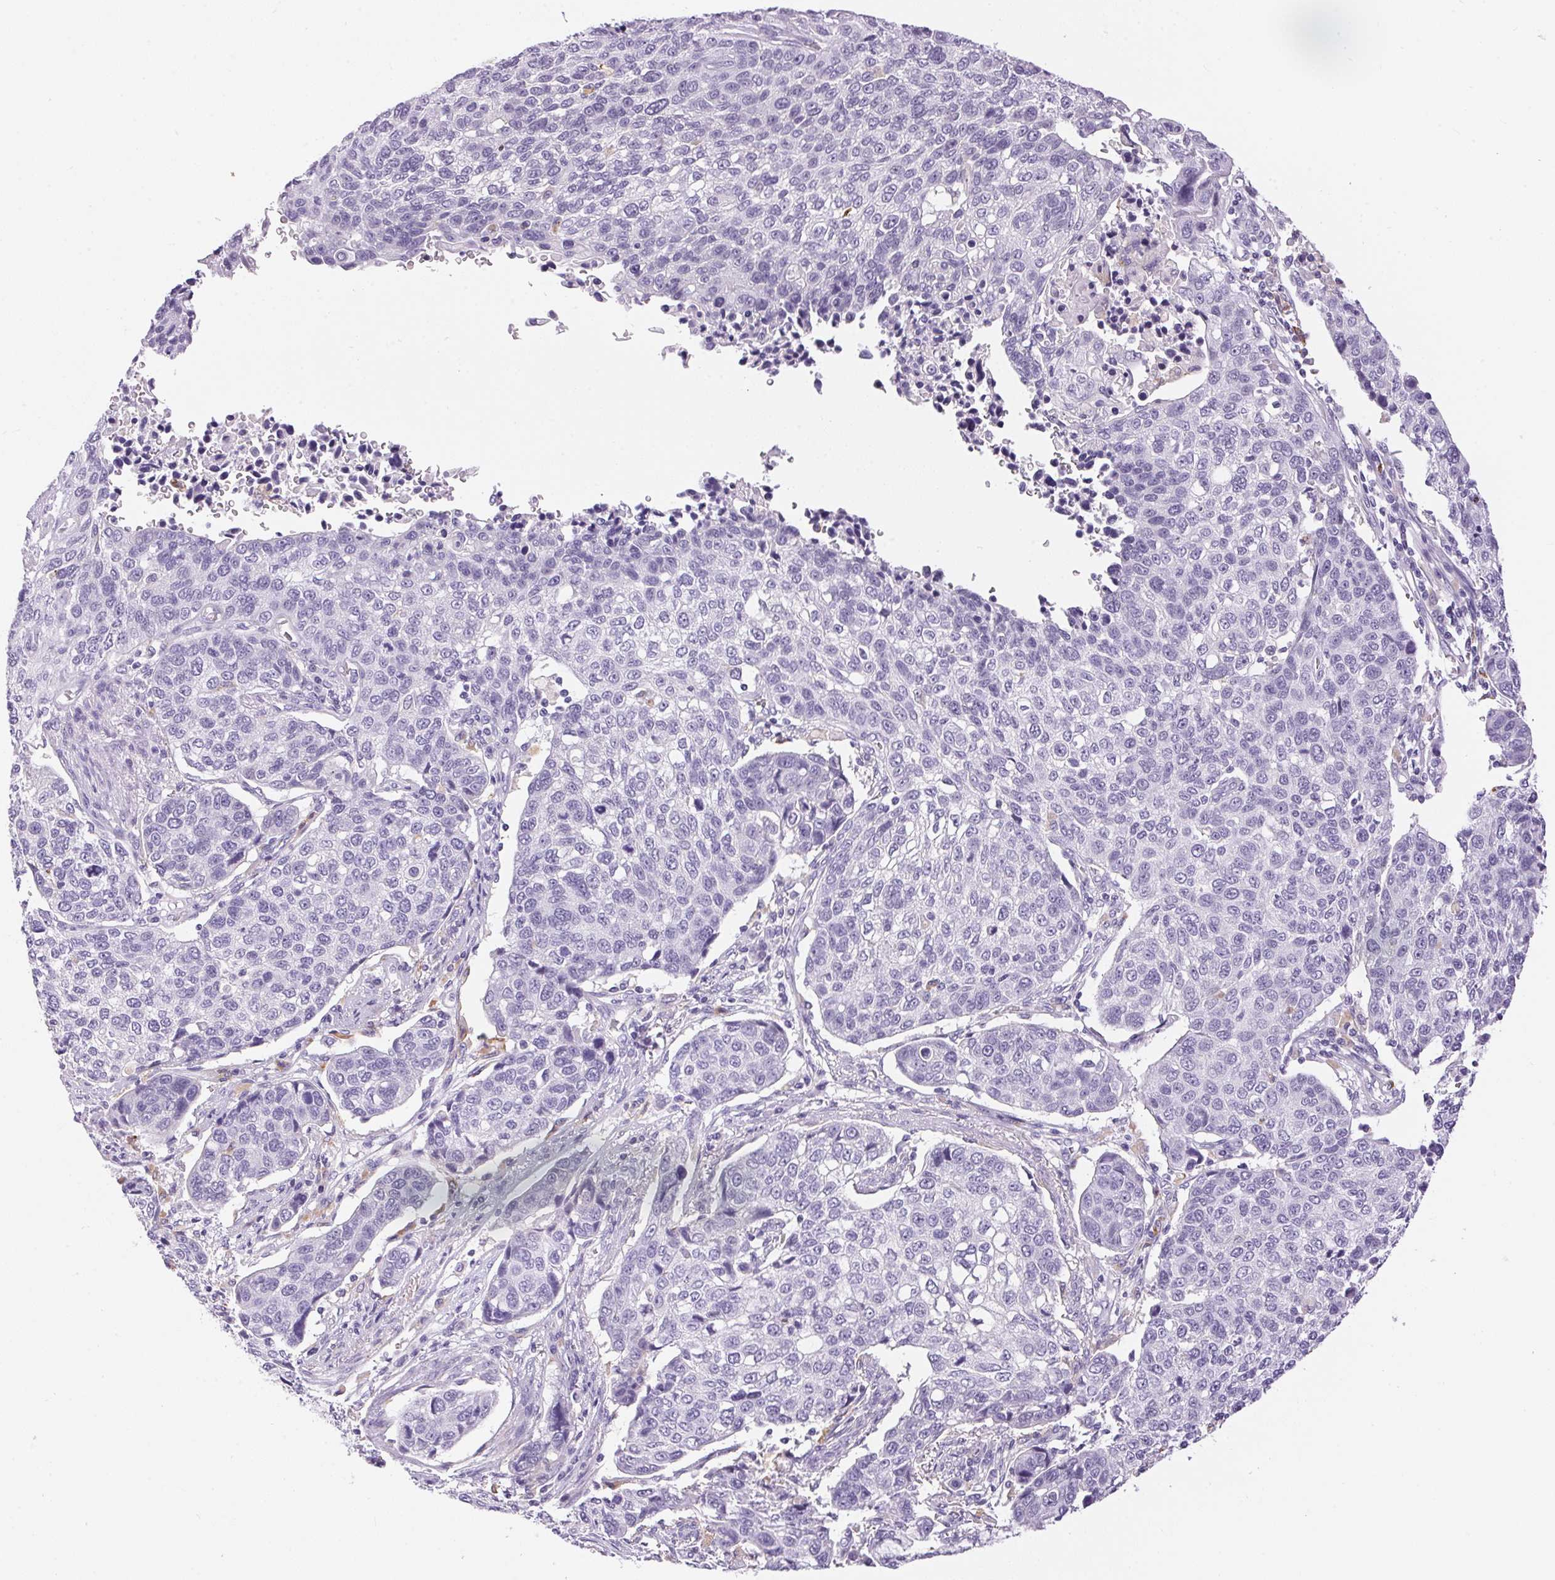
{"staining": {"intensity": "negative", "quantity": "none", "location": "none"}, "tissue": "lung cancer", "cell_type": "Tumor cells", "image_type": "cancer", "snomed": [{"axis": "morphology", "description": "Squamous cell carcinoma, NOS"}, {"axis": "topography", "description": "Lymph node"}, {"axis": "topography", "description": "Lung"}], "caption": "Immunohistochemistry of human lung cancer displays no positivity in tumor cells. (Immunohistochemistry (ihc), brightfield microscopy, high magnification).", "gene": "PNLIPRP3", "patient": {"sex": "male", "age": 61}}